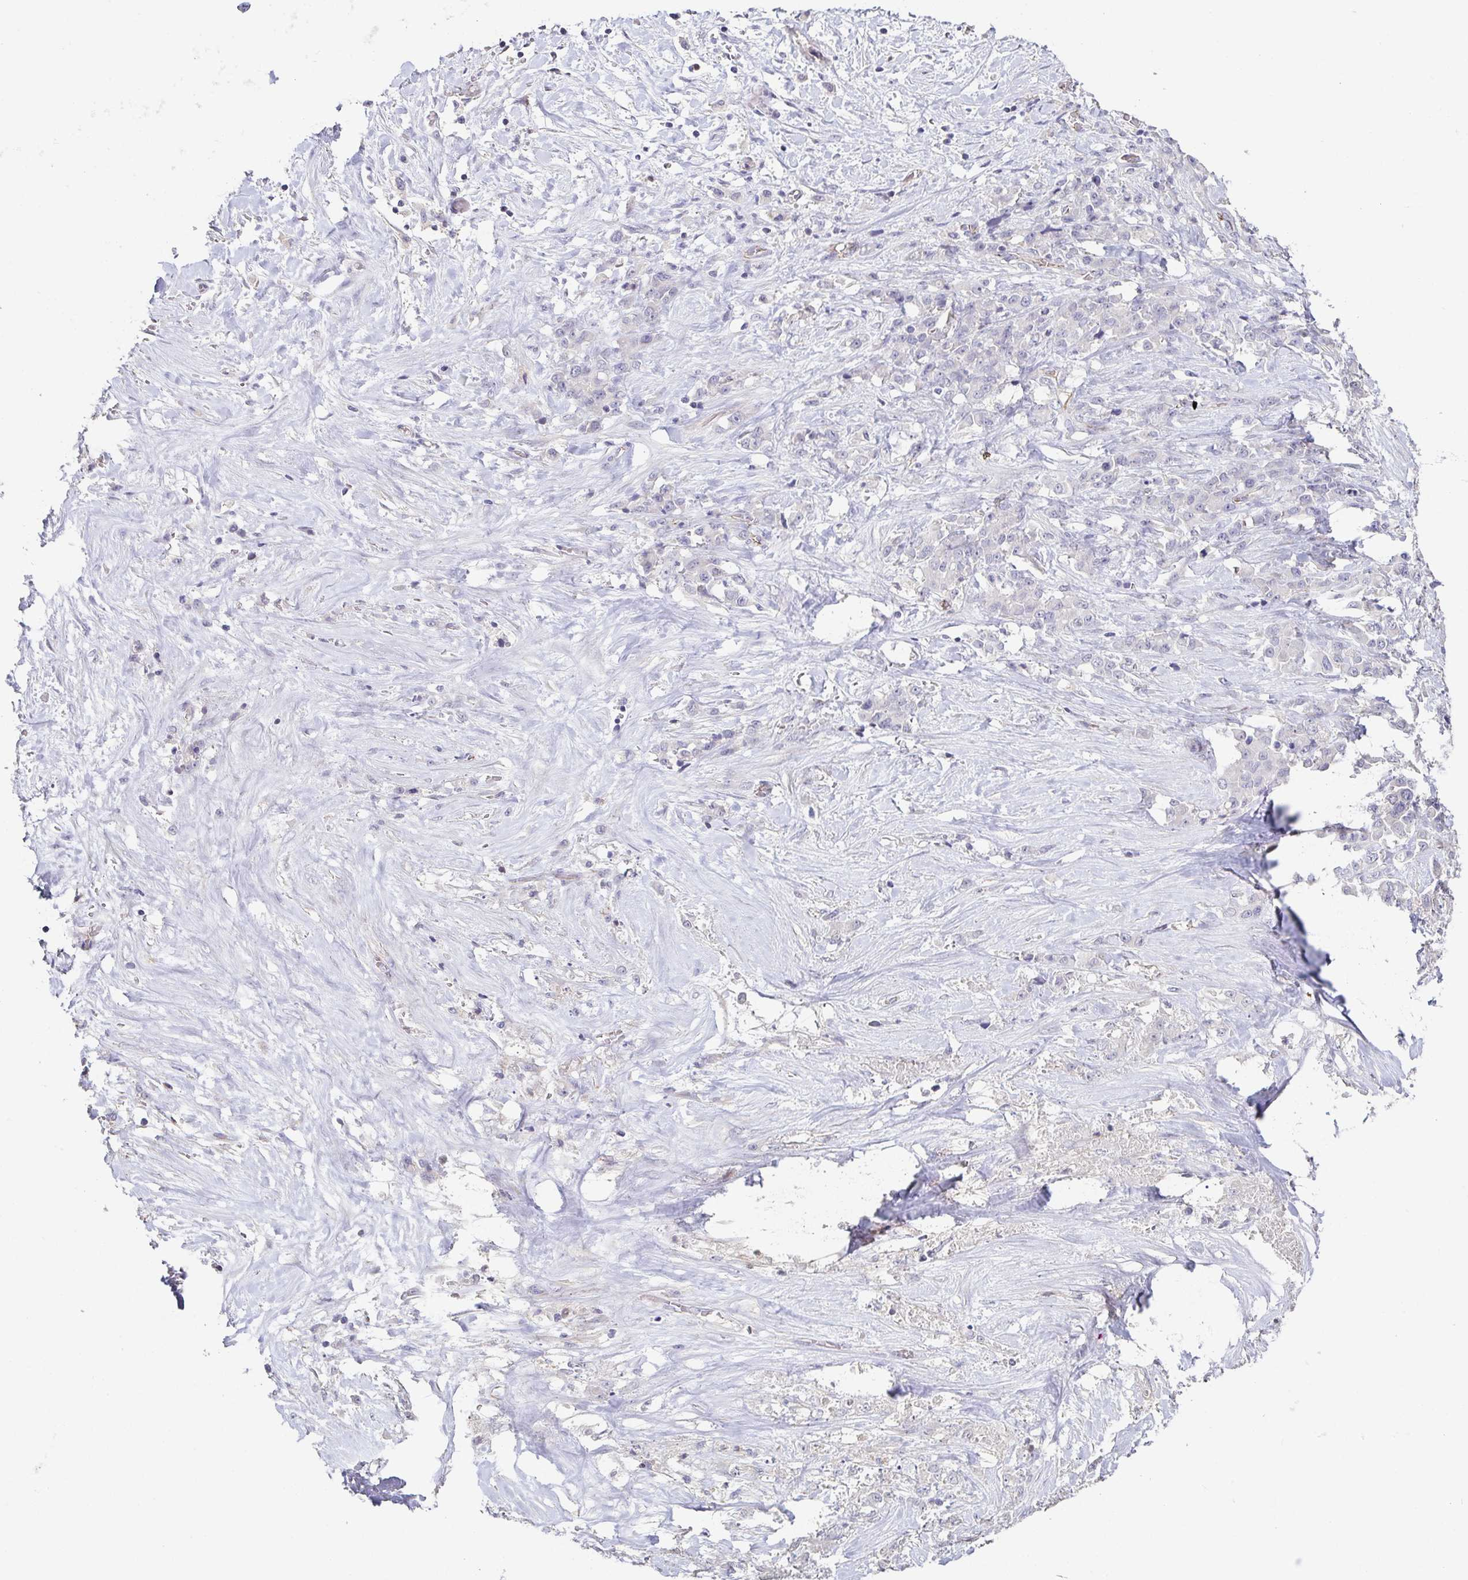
{"staining": {"intensity": "negative", "quantity": "none", "location": "none"}, "tissue": "stomach cancer", "cell_type": "Tumor cells", "image_type": "cancer", "snomed": [{"axis": "morphology", "description": "Adenocarcinoma, NOS"}, {"axis": "topography", "description": "Stomach"}], "caption": "Tumor cells show no significant protein staining in stomach cancer.", "gene": "PIWIL3", "patient": {"sex": "female", "age": 76}}